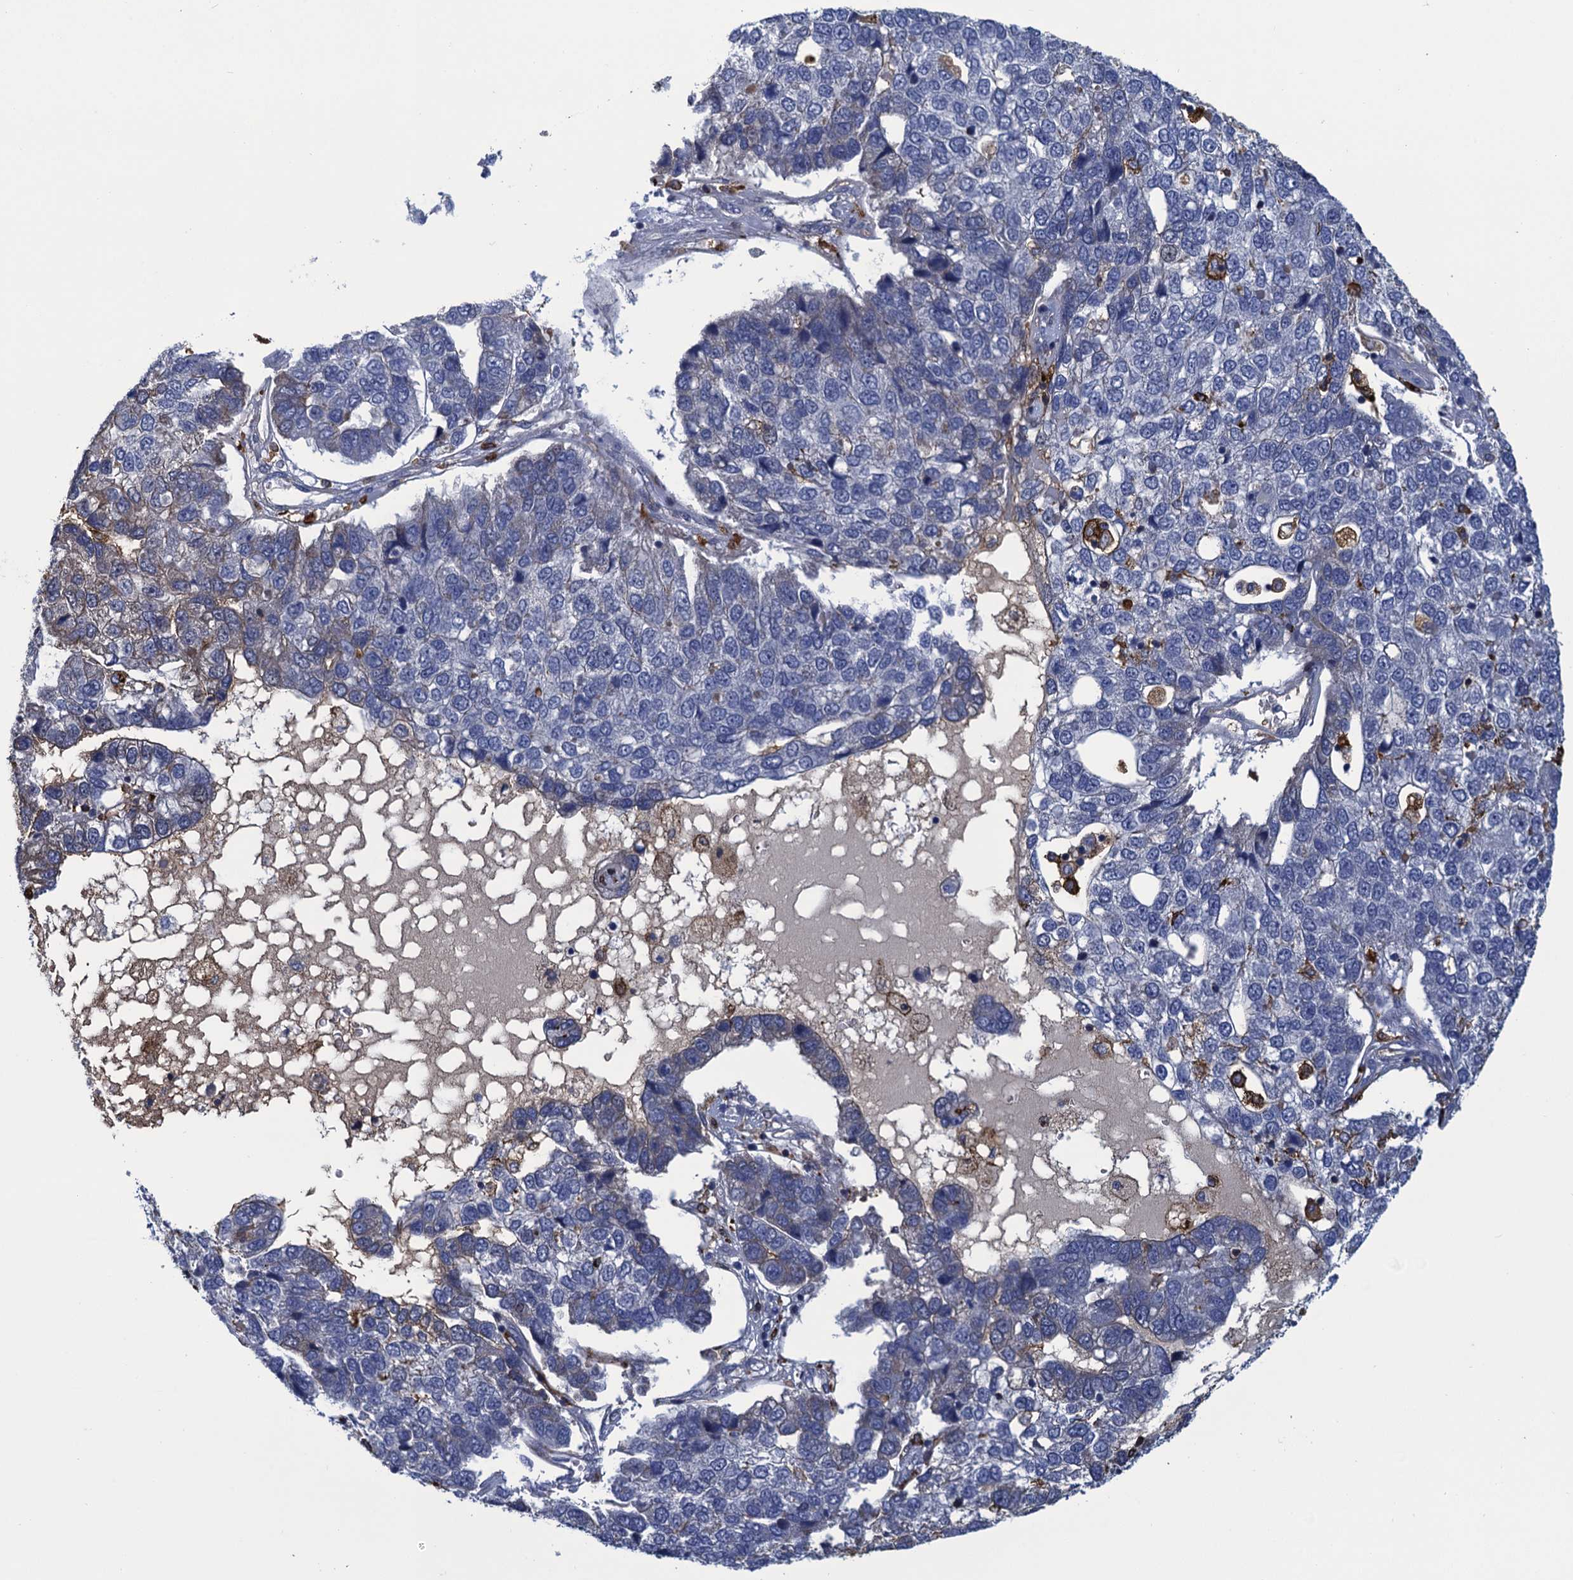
{"staining": {"intensity": "negative", "quantity": "none", "location": "none"}, "tissue": "pancreatic cancer", "cell_type": "Tumor cells", "image_type": "cancer", "snomed": [{"axis": "morphology", "description": "Adenocarcinoma, NOS"}, {"axis": "topography", "description": "Pancreas"}], "caption": "The photomicrograph exhibits no staining of tumor cells in adenocarcinoma (pancreatic). Nuclei are stained in blue.", "gene": "DNHD1", "patient": {"sex": "female", "age": 61}}